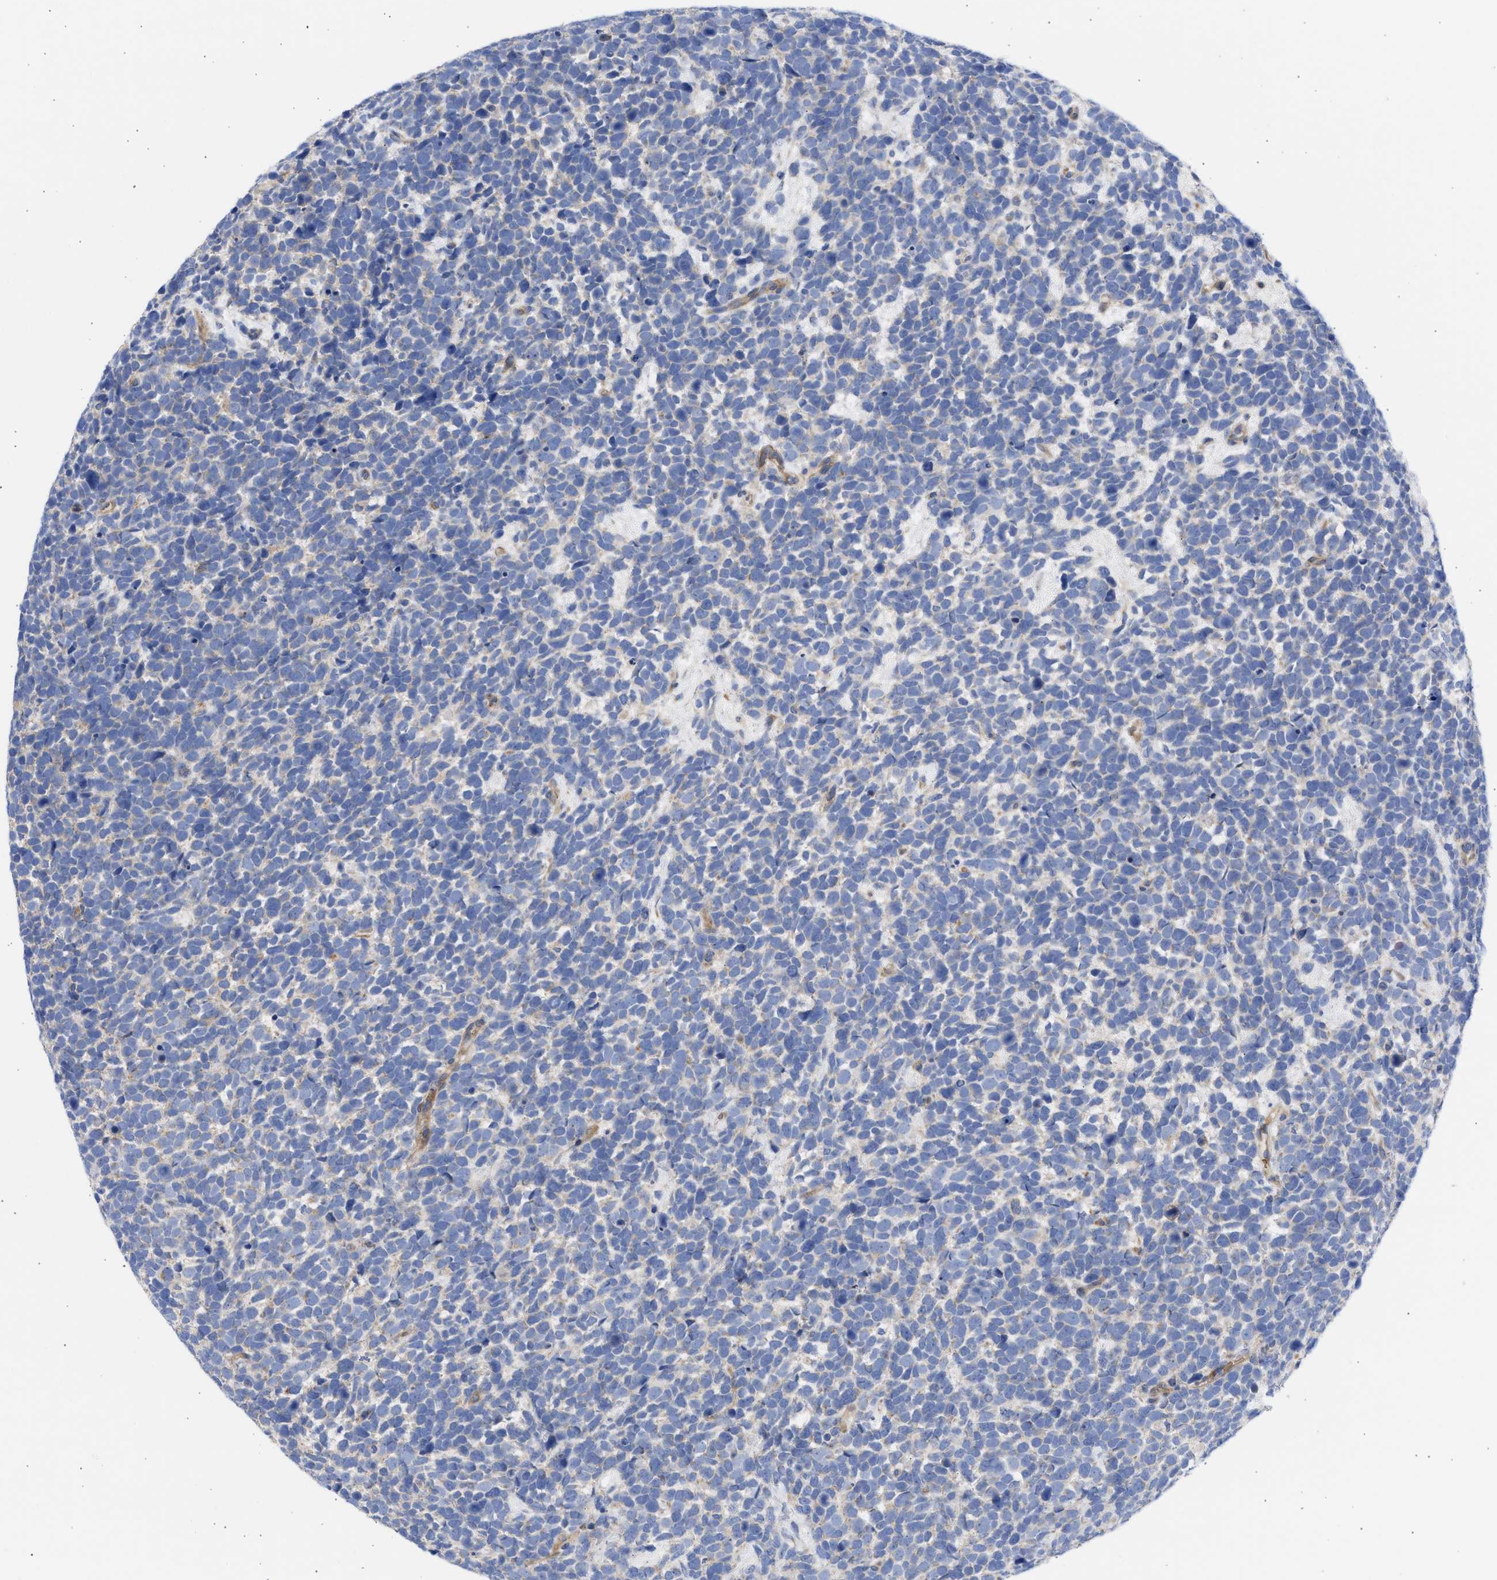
{"staining": {"intensity": "weak", "quantity": "<25%", "location": "cytoplasmic/membranous"}, "tissue": "urothelial cancer", "cell_type": "Tumor cells", "image_type": "cancer", "snomed": [{"axis": "morphology", "description": "Urothelial carcinoma, High grade"}, {"axis": "topography", "description": "Urinary bladder"}], "caption": "Urothelial cancer was stained to show a protein in brown. There is no significant expression in tumor cells.", "gene": "BTG3", "patient": {"sex": "female", "age": 82}}